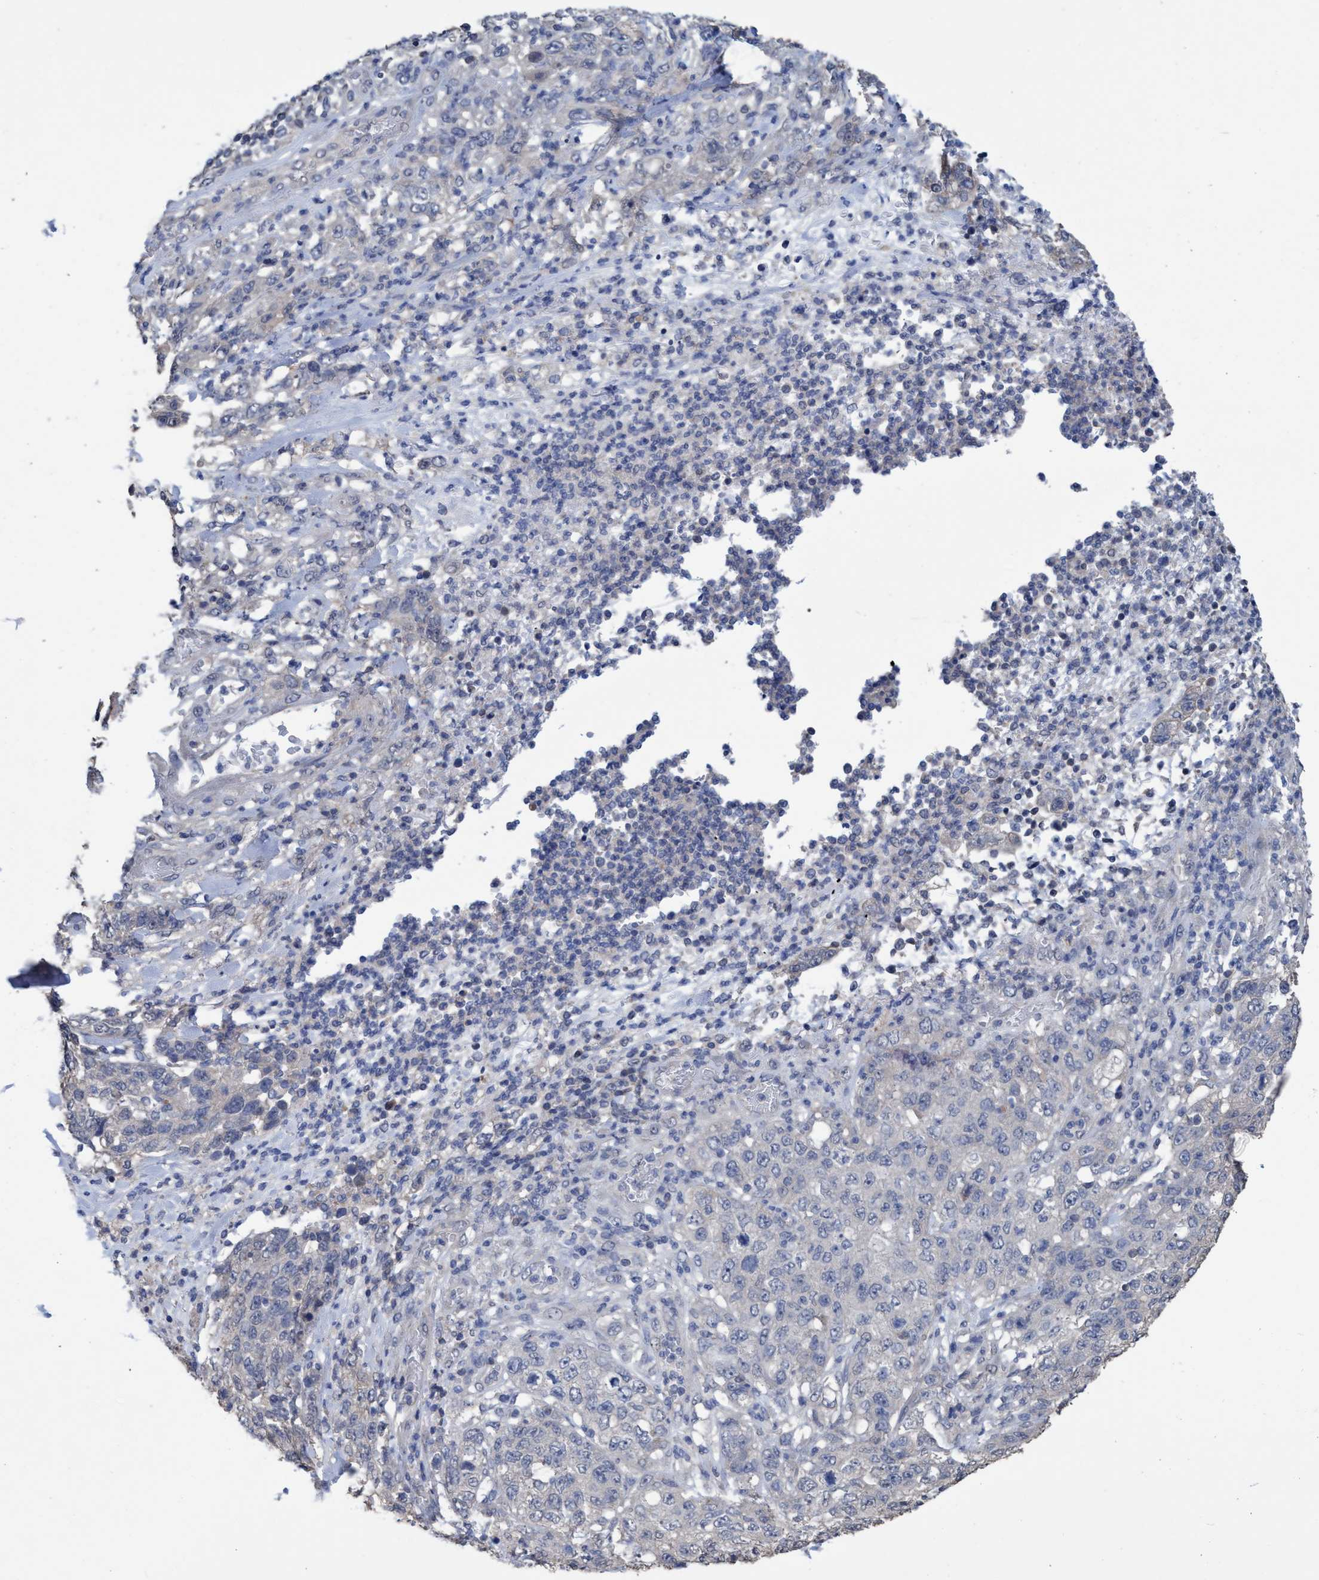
{"staining": {"intensity": "negative", "quantity": "none", "location": "none"}, "tissue": "stomach cancer", "cell_type": "Tumor cells", "image_type": "cancer", "snomed": [{"axis": "morphology", "description": "Adenocarcinoma, NOS"}, {"axis": "topography", "description": "Stomach"}], "caption": "Histopathology image shows no significant protein expression in tumor cells of stomach adenocarcinoma.", "gene": "GLOD4", "patient": {"sex": "male", "age": 48}}